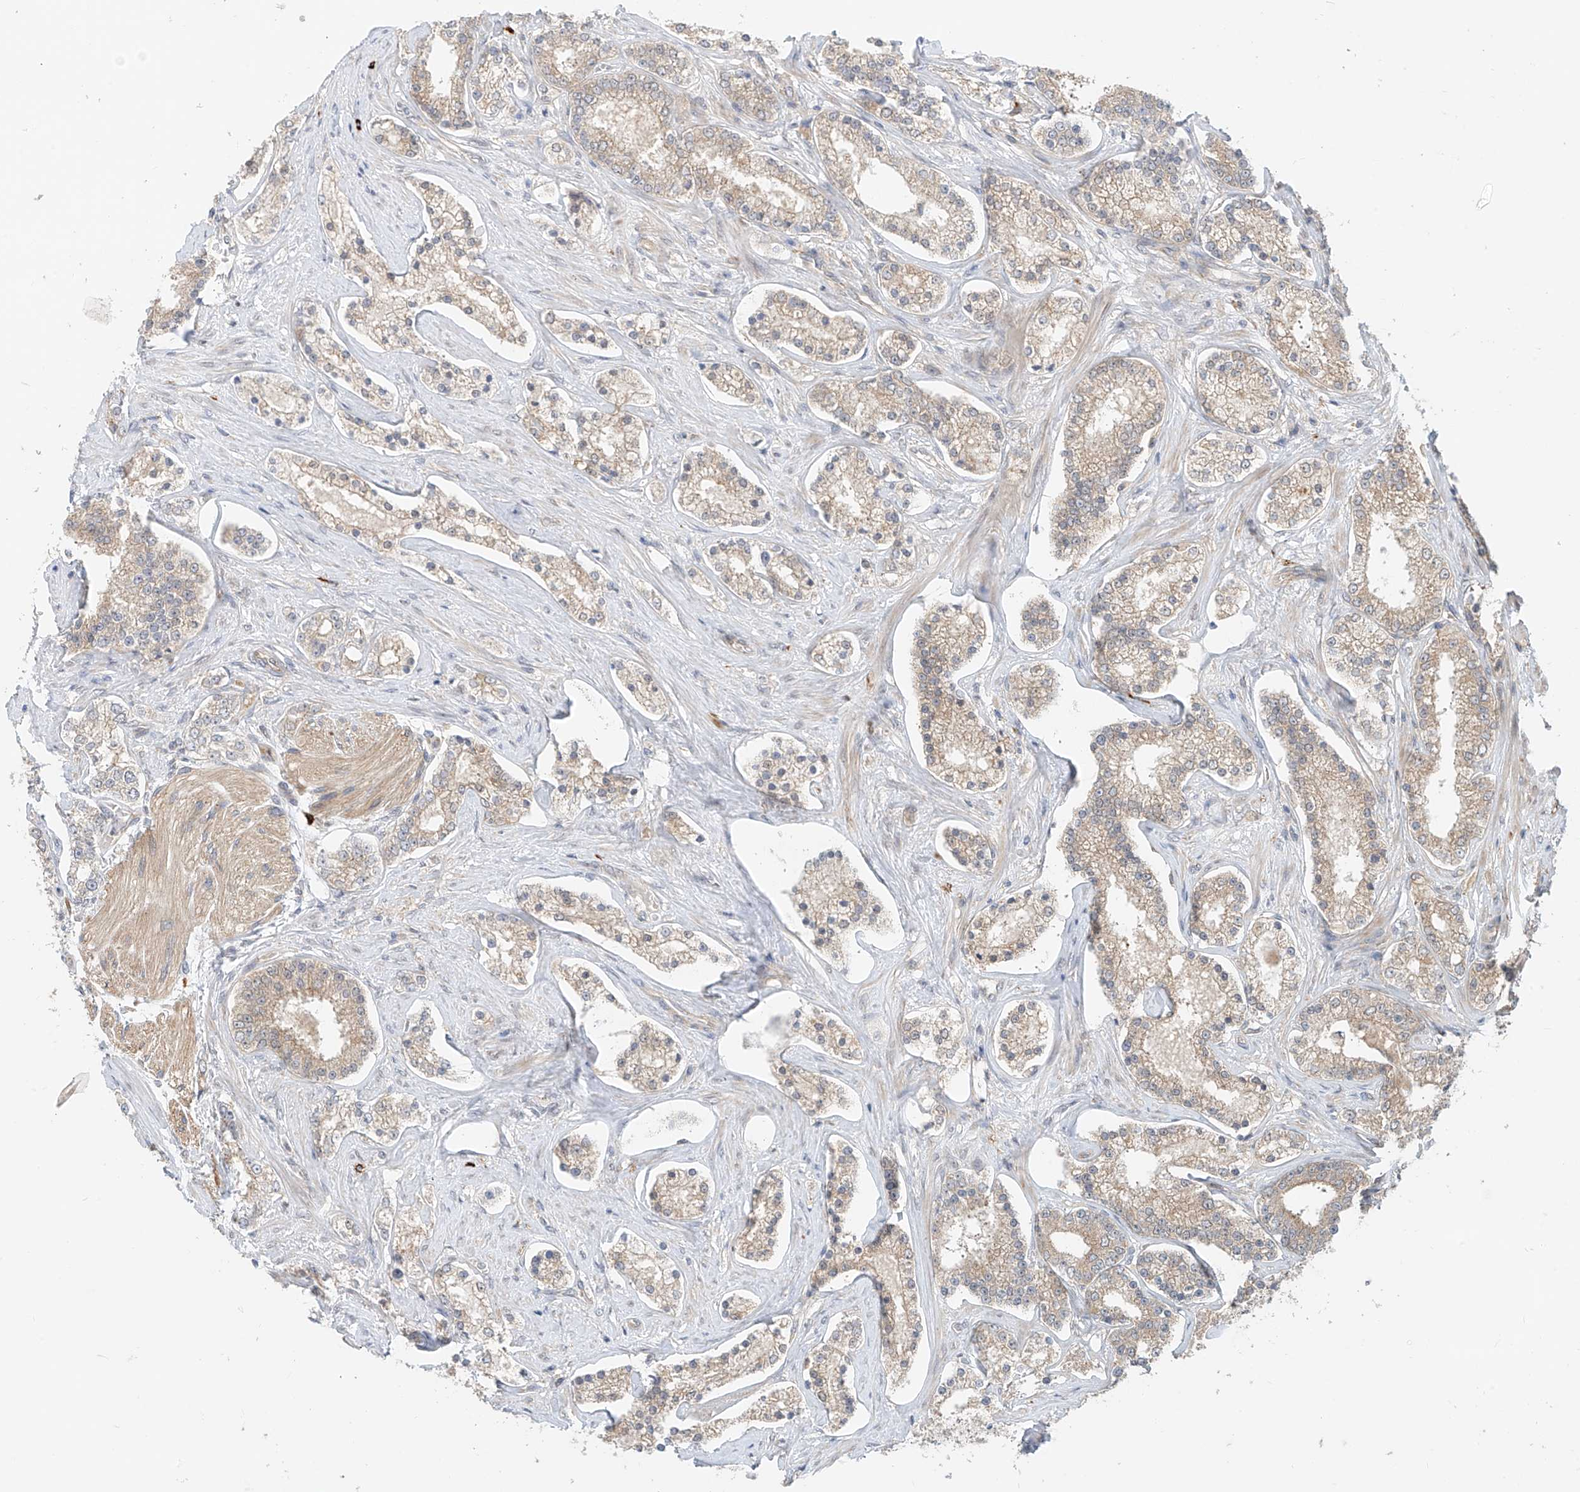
{"staining": {"intensity": "weak", "quantity": ">75%", "location": "cytoplasmic/membranous"}, "tissue": "prostate cancer", "cell_type": "Tumor cells", "image_type": "cancer", "snomed": [{"axis": "morphology", "description": "Normal tissue, NOS"}, {"axis": "morphology", "description": "Adenocarcinoma, High grade"}, {"axis": "topography", "description": "Prostate"}], "caption": "There is low levels of weak cytoplasmic/membranous staining in tumor cells of prostate cancer (adenocarcinoma (high-grade)), as demonstrated by immunohistochemical staining (brown color).", "gene": "MTUS2", "patient": {"sex": "male", "age": 83}}